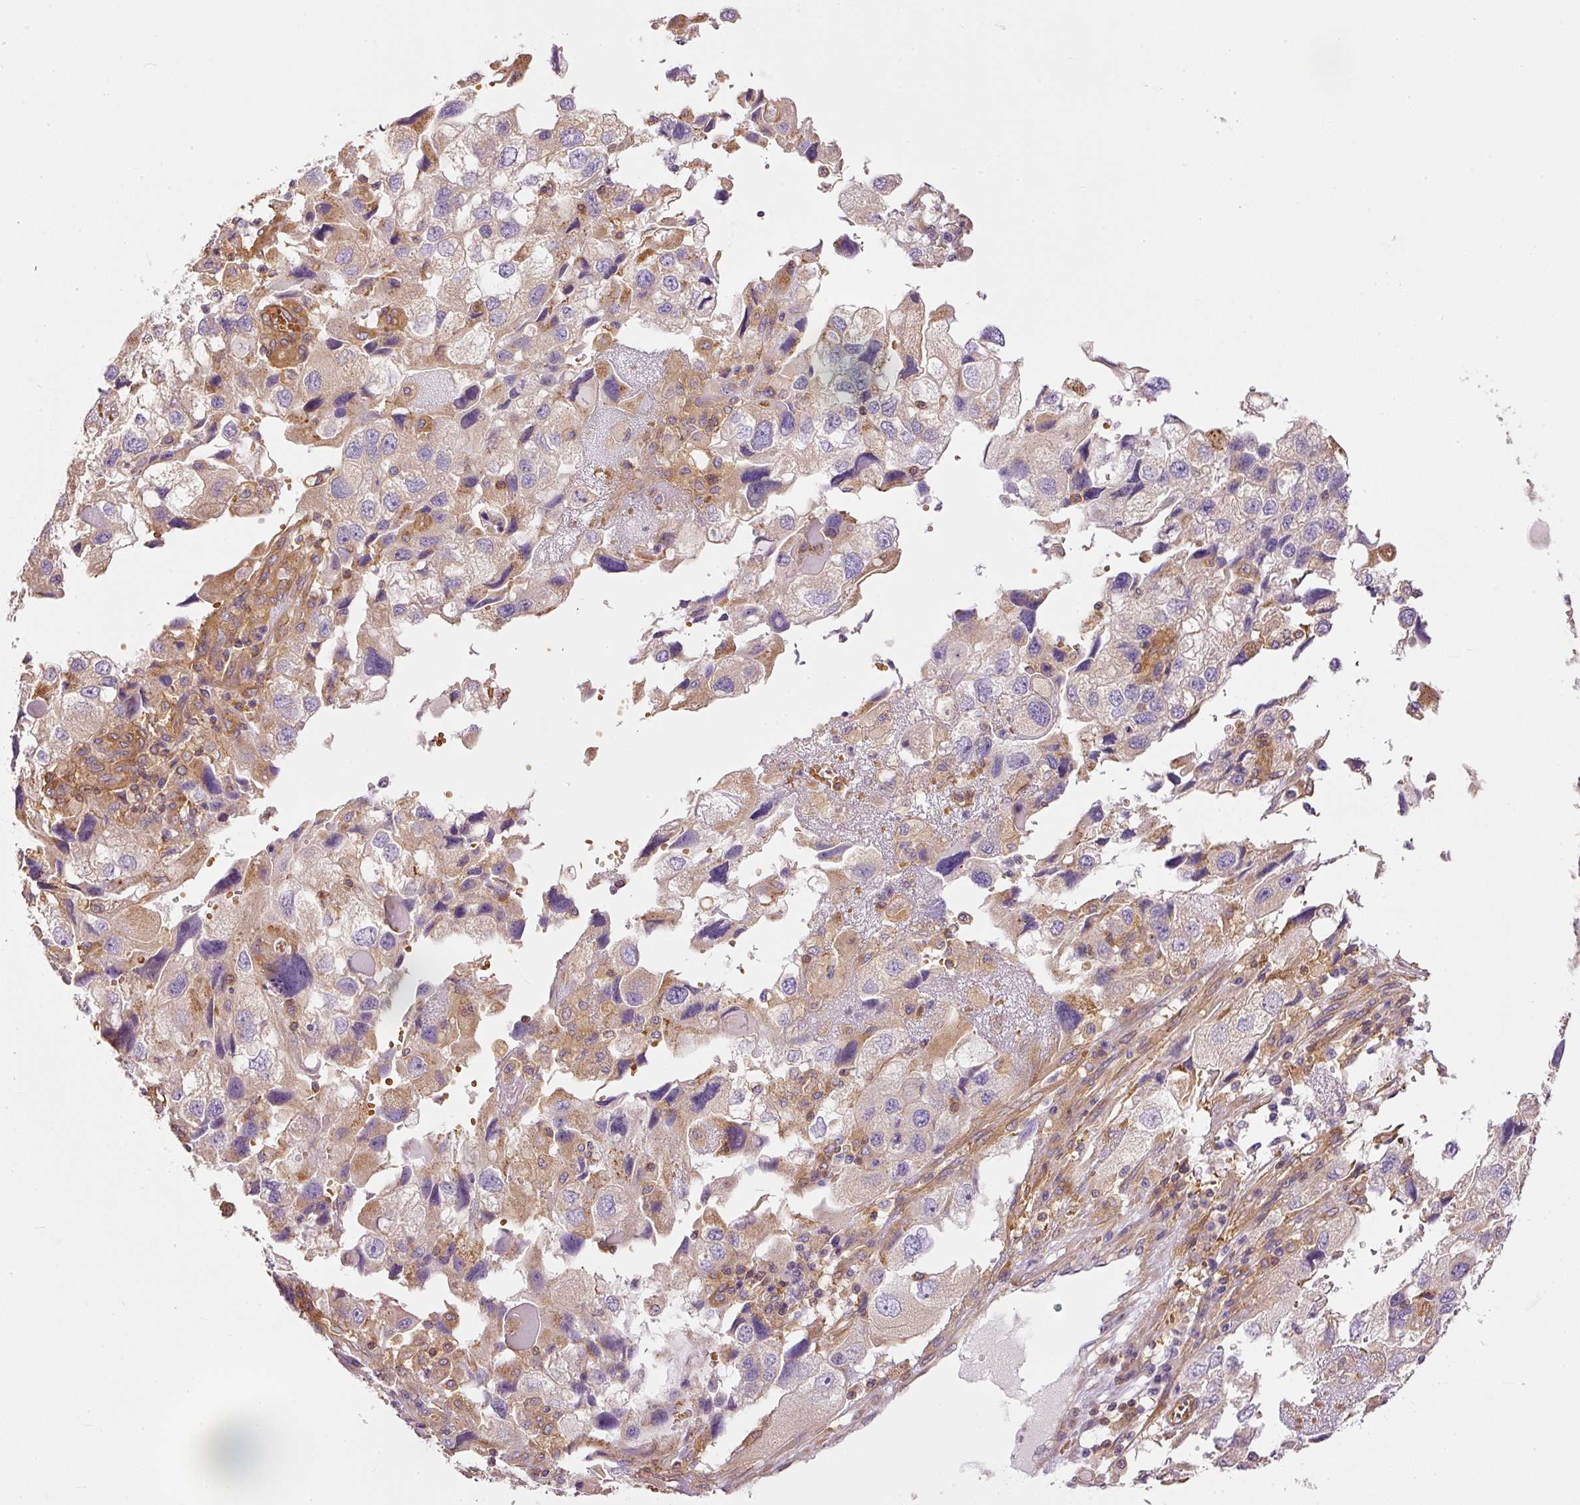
{"staining": {"intensity": "weak", "quantity": "25%-75%", "location": "cytoplasmic/membranous"}, "tissue": "endometrial cancer", "cell_type": "Tumor cells", "image_type": "cancer", "snomed": [{"axis": "morphology", "description": "Adenocarcinoma, NOS"}, {"axis": "topography", "description": "Endometrium"}], "caption": "DAB (3,3'-diaminobenzidine) immunohistochemical staining of human adenocarcinoma (endometrial) exhibits weak cytoplasmic/membranous protein staining in approximately 25%-75% of tumor cells. Immunohistochemistry stains the protein of interest in brown and the nuclei are stained blue.", "gene": "TBC1D2B", "patient": {"sex": "female", "age": 49}}